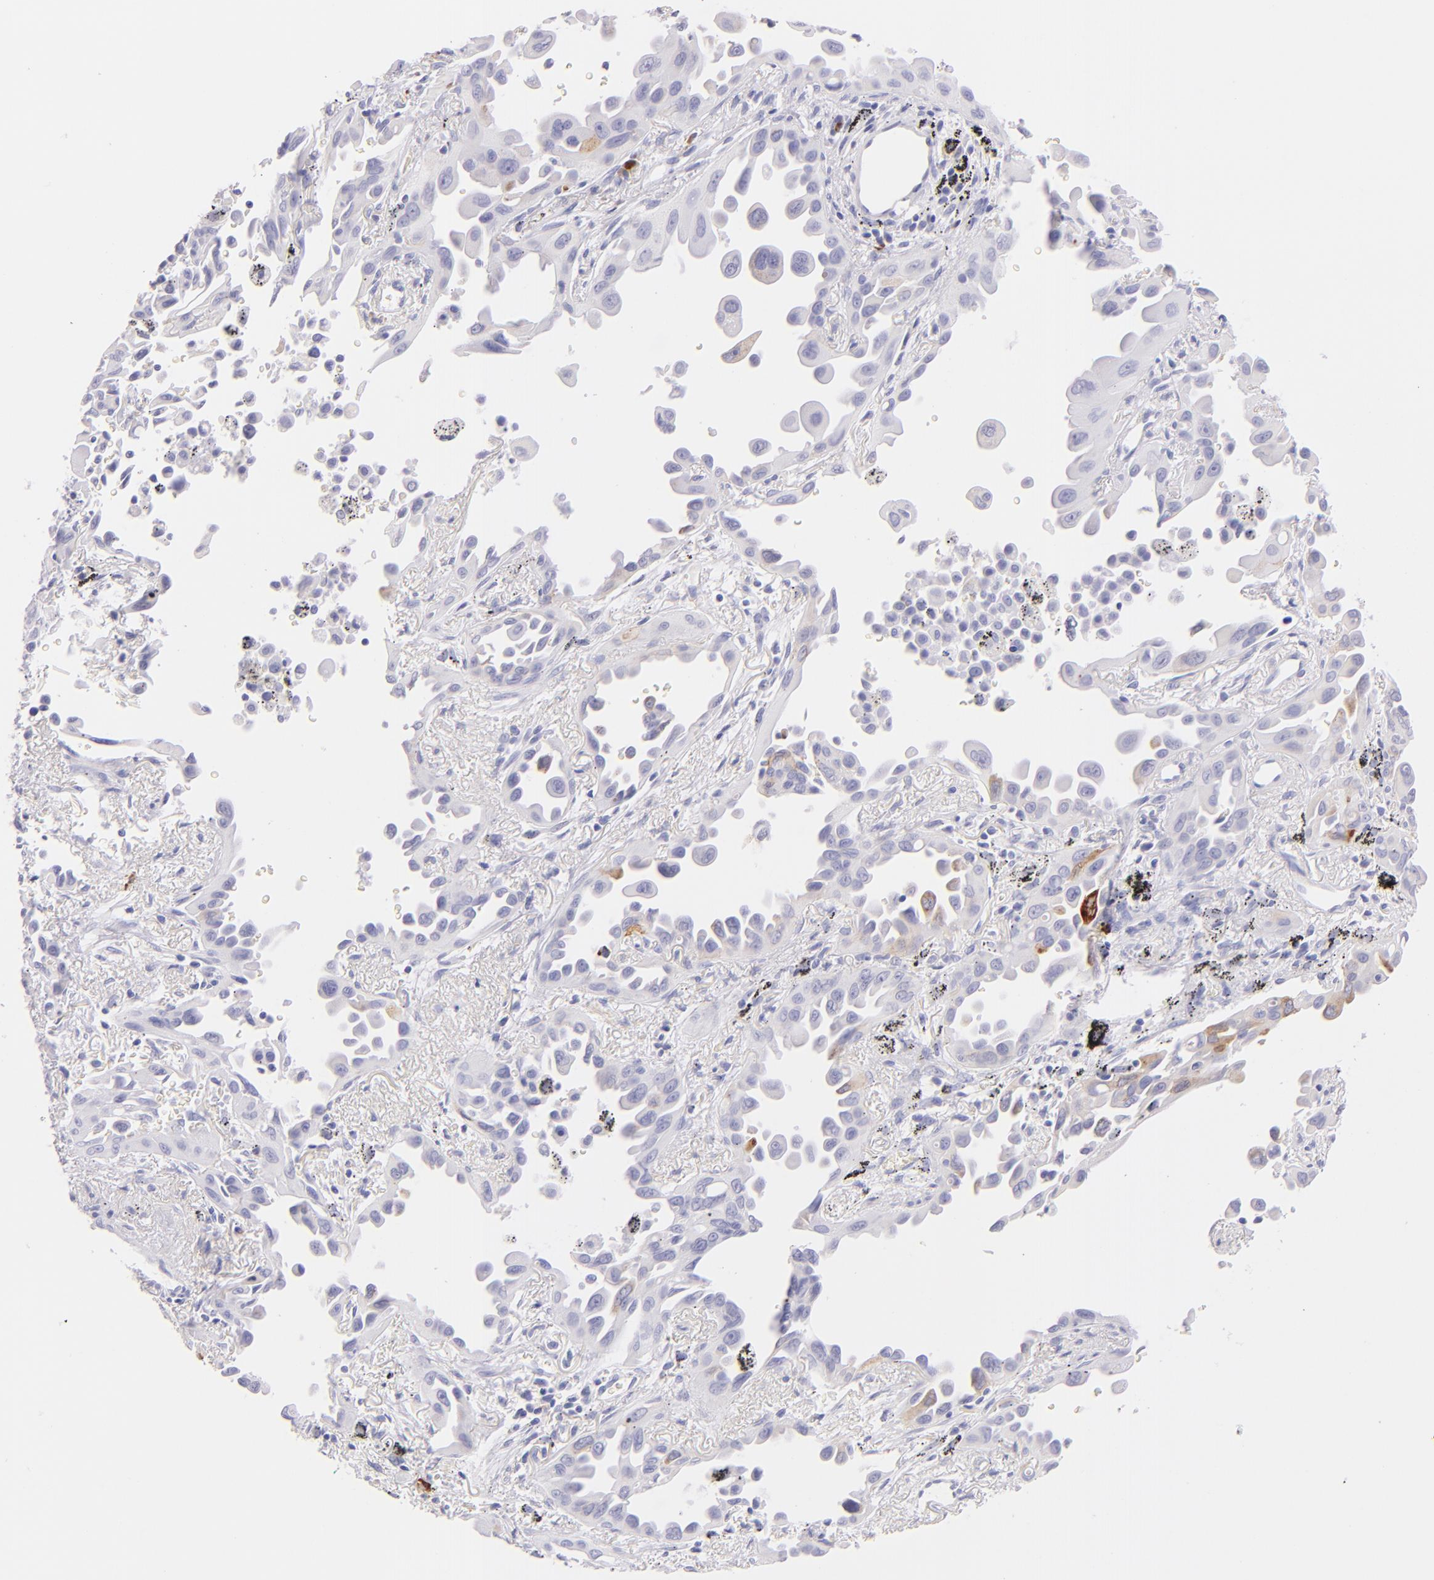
{"staining": {"intensity": "moderate", "quantity": "<25%", "location": "cytoplasmic/membranous"}, "tissue": "lung cancer", "cell_type": "Tumor cells", "image_type": "cancer", "snomed": [{"axis": "morphology", "description": "Adenocarcinoma, NOS"}, {"axis": "topography", "description": "Lung"}], "caption": "Moderate cytoplasmic/membranous staining for a protein is present in approximately <25% of tumor cells of lung cancer (adenocarcinoma) using immunohistochemistry (IHC).", "gene": "SDC1", "patient": {"sex": "male", "age": 68}}